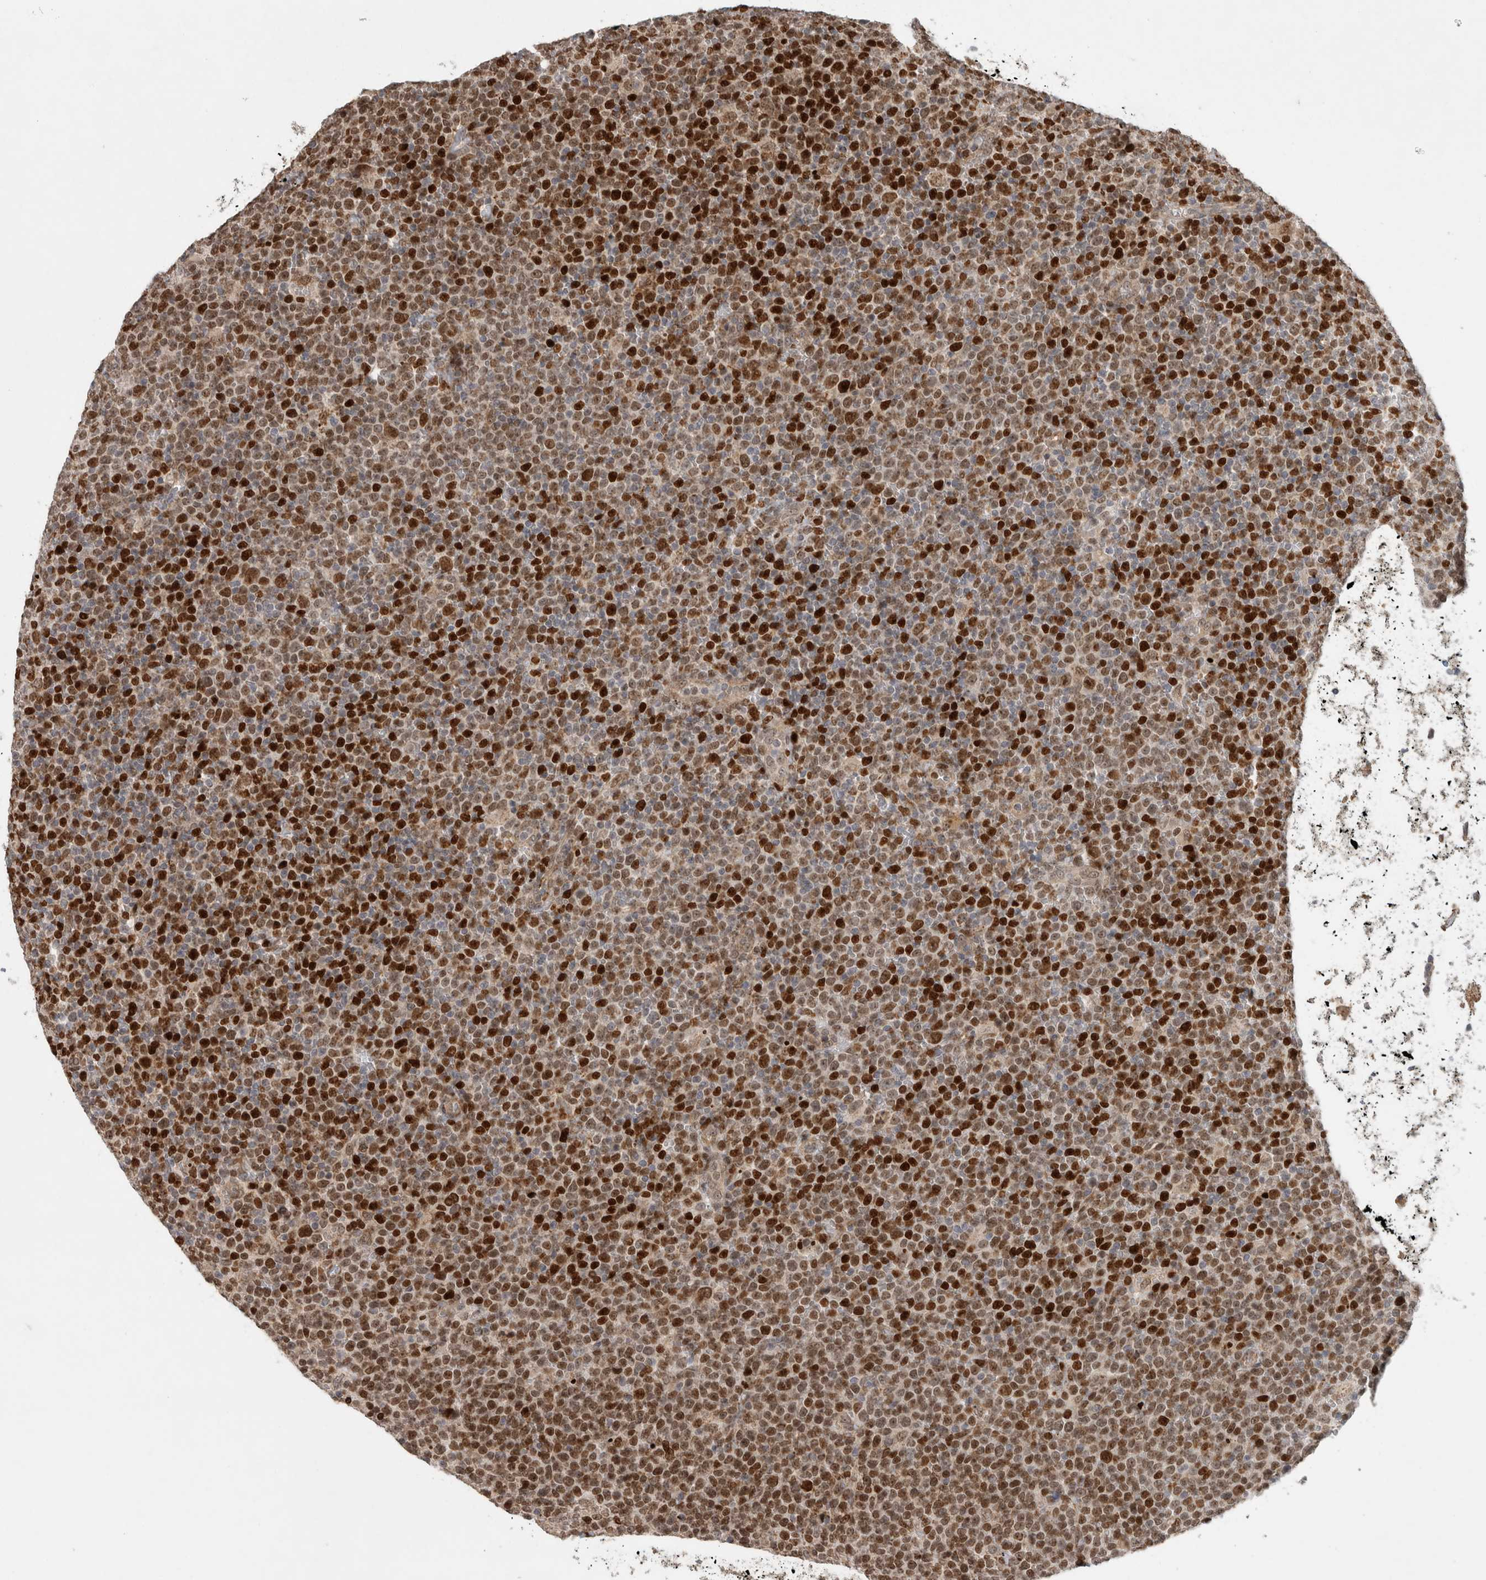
{"staining": {"intensity": "strong", "quantity": "25%-75%", "location": "nuclear"}, "tissue": "lymphoma", "cell_type": "Tumor cells", "image_type": "cancer", "snomed": [{"axis": "morphology", "description": "Malignant lymphoma, non-Hodgkin's type, High grade"}, {"axis": "topography", "description": "Lymph node"}], "caption": "Lymphoma was stained to show a protein in brown. There is high levels of strong nuclear expression in approximately 25%-75% of tumor cells. Immunohistochemistry (ihc) stains the protein of interest in brown and the nuclei are stained blue.", "gene": "INSRR", "patient": {"sex": "male", "age": 61}}